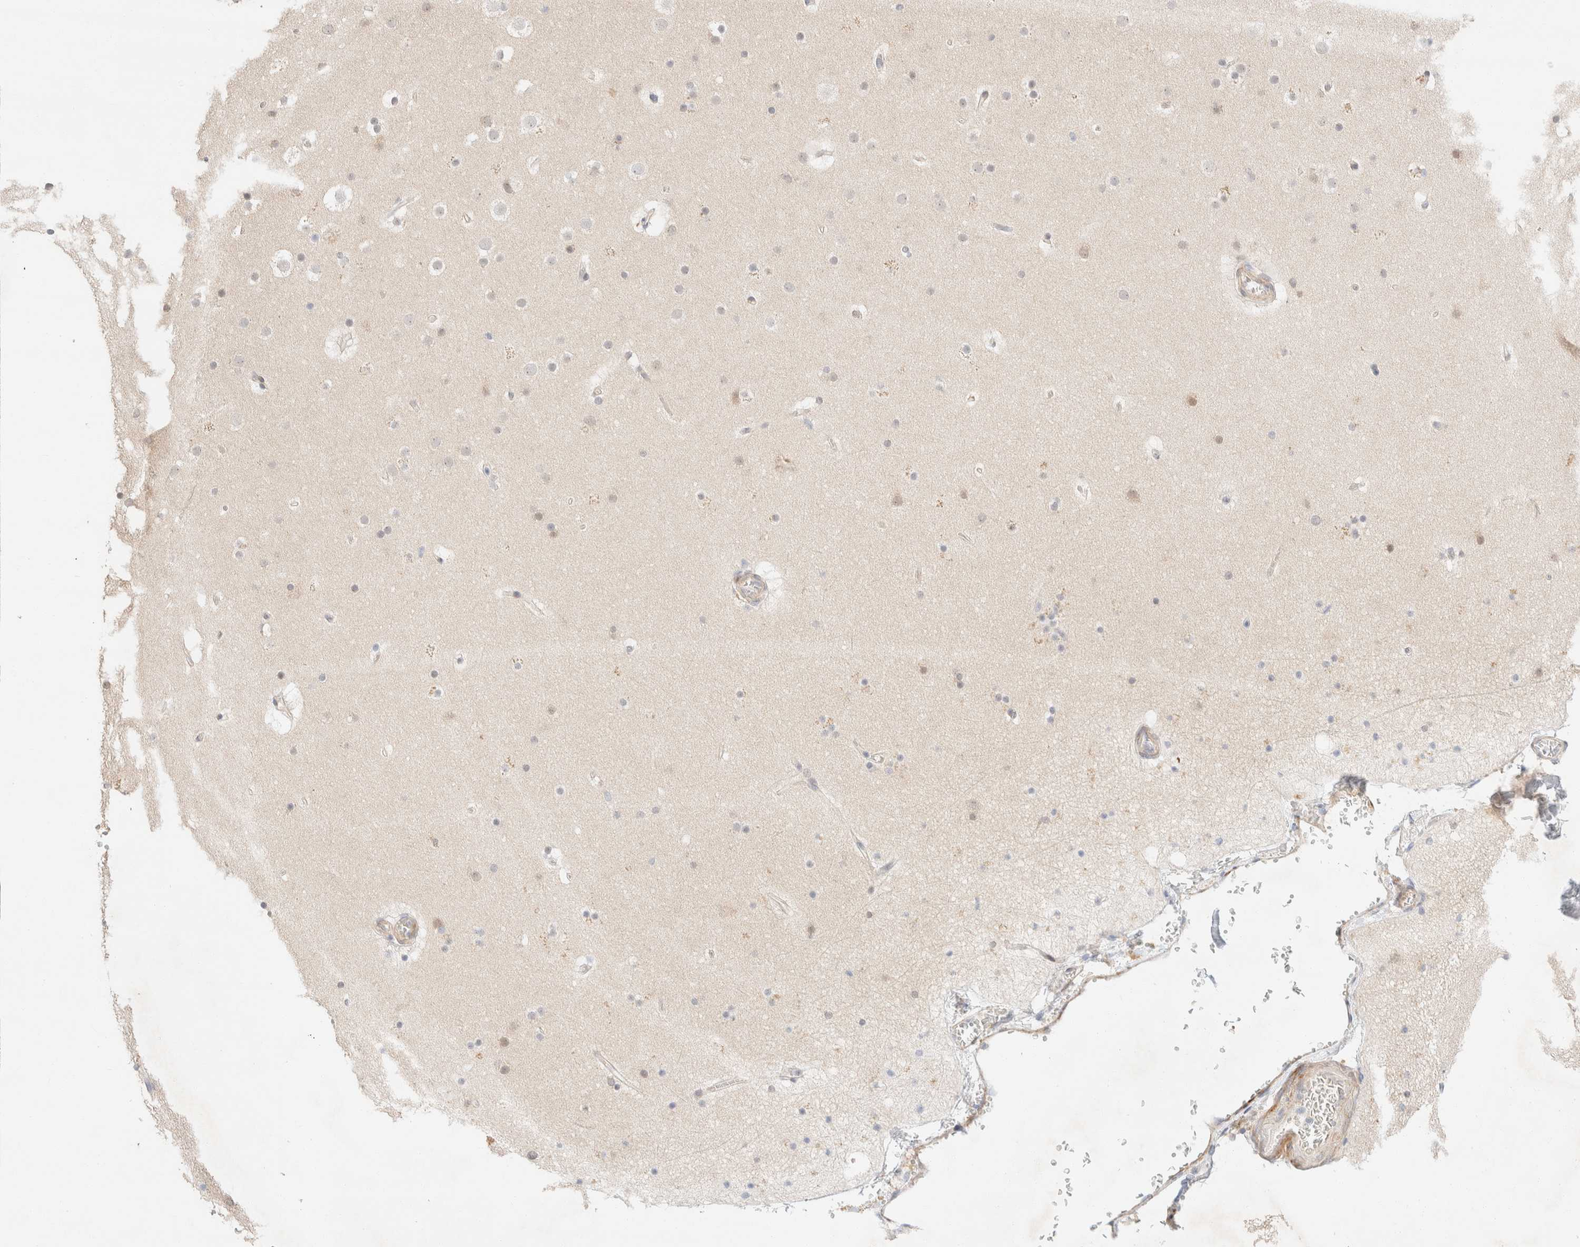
{"staining": {"intensity": "negative", "quantity": "none", "location": "none"}, "tissue": "cerebral cortex", "cell_type": "Endothelial cells", "image_type": "normal", "snomed": [{"axis": "morphology", "description": "Normal tissue, NOS"}, {"axis": "topography", "description": "Cerebral cortex"}], "caption": "High magnification brightfield microscopy of benign cerebral cortex stained with DAB (brown) and counterstained with hematoxylin (blue): endothelial cells show no significant expression.", "gene": "CSNK1E", "patient": {"sex": "male", "age": 57}}